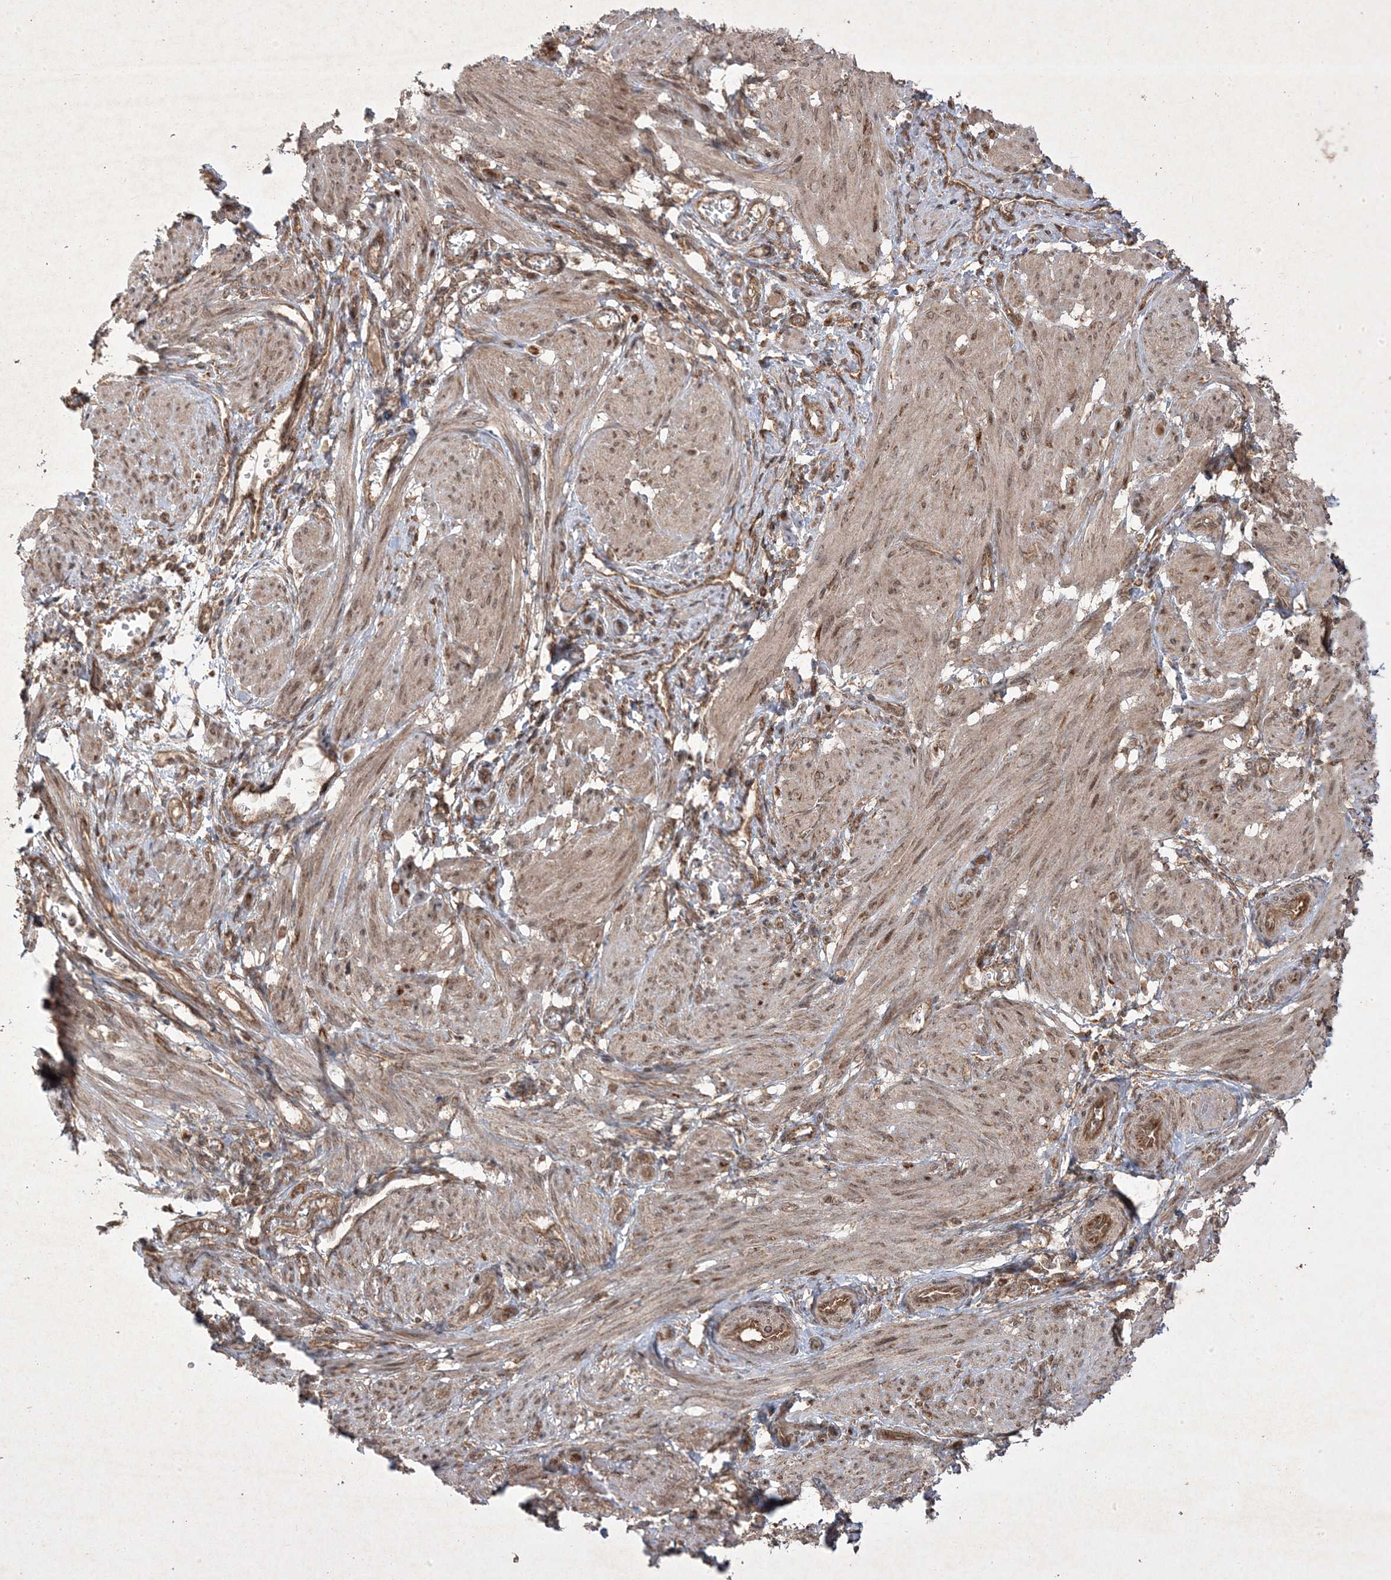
{"staining": {"intensity": "moderate", "quantity": ">75%", "location": "cytoplasmic/membranous,nuclear"}, "tissue": "smooth muscle", "cell_type": "Smooth muscle cells", "image_type": "normal", "snomed": [{"axis": "morphology", "description": "Normal tissue, NOS"}, {"axis": "topography", "description": "Smooth muscle"}], "caption": "Immunohistochemistry (IHC) staining of unremarkable smooth muscle, which demonstrates medium levels of moderate cytoplasmic/membranous,nuclear positivity in approximately >75% of smooth muscle cells indicating moderate cytoplasmic/membranous,nuclear protein expression. The staining was performed using DAB (brown) for protein detection and nuclei were counterstained in hematoxylin (blue).", "gene": "PLEKHM2", "patient": {"sex": "female", "age": 39}}